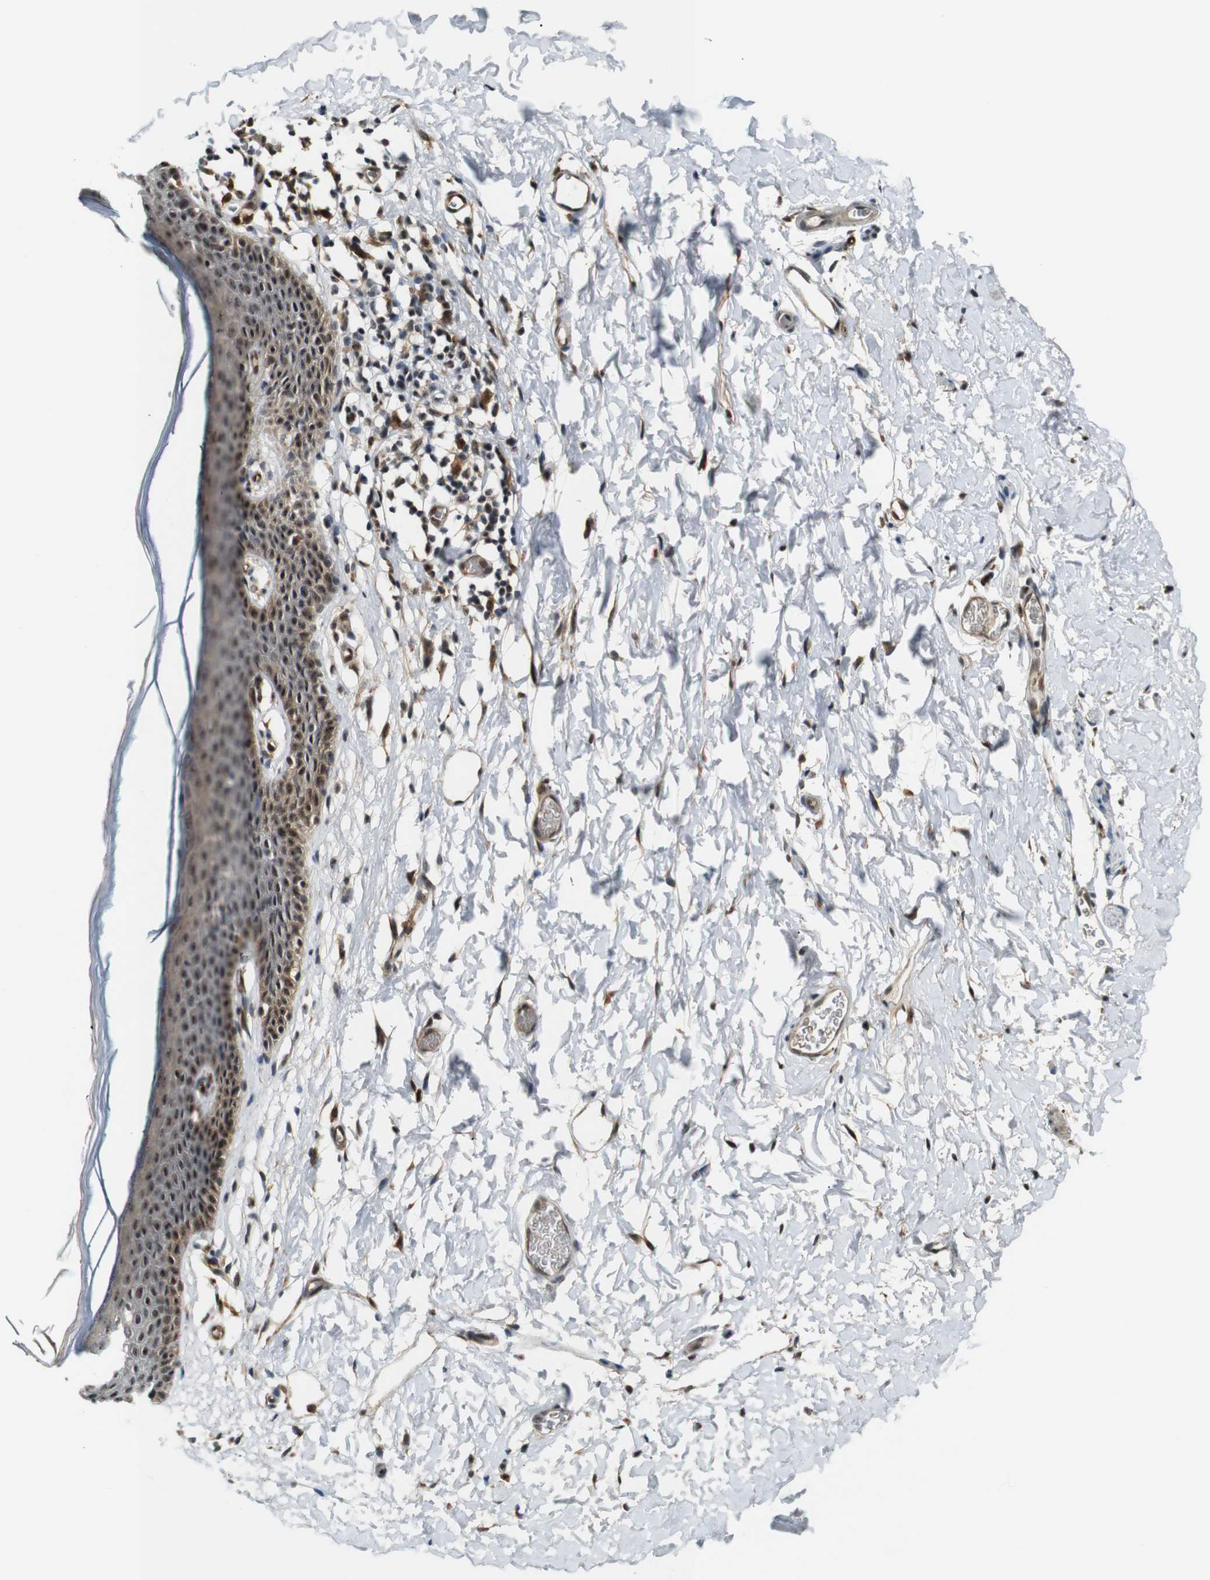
{"staining": {"intensity": "moderate", "quantity": "<25%", "location": "cytoplasmic/membranous,nuclear"}, "tissue": "skin", "cell_type": "Epidermal cells", "image_type": "normal", "snomed": [{"axis": "morphology", "description": "Normal tissue, NOS"}, {"axis": "topography", "description": "Adipose tissue"}, {"axis": "topography", "description": "Vascular tissue"}, {"axis": "topography", "description": "Anal"}, {"axis": "topography", "description": "Peripheral nerve tissue"}], "caption": "Human skin stained with a brown dye shows moderate cytoplasmic/membranous,nuclear positive expression in approximately <25% of epidermal cells.", "gene": "LXN", "patient": {"sex": "female", "age": 54}}